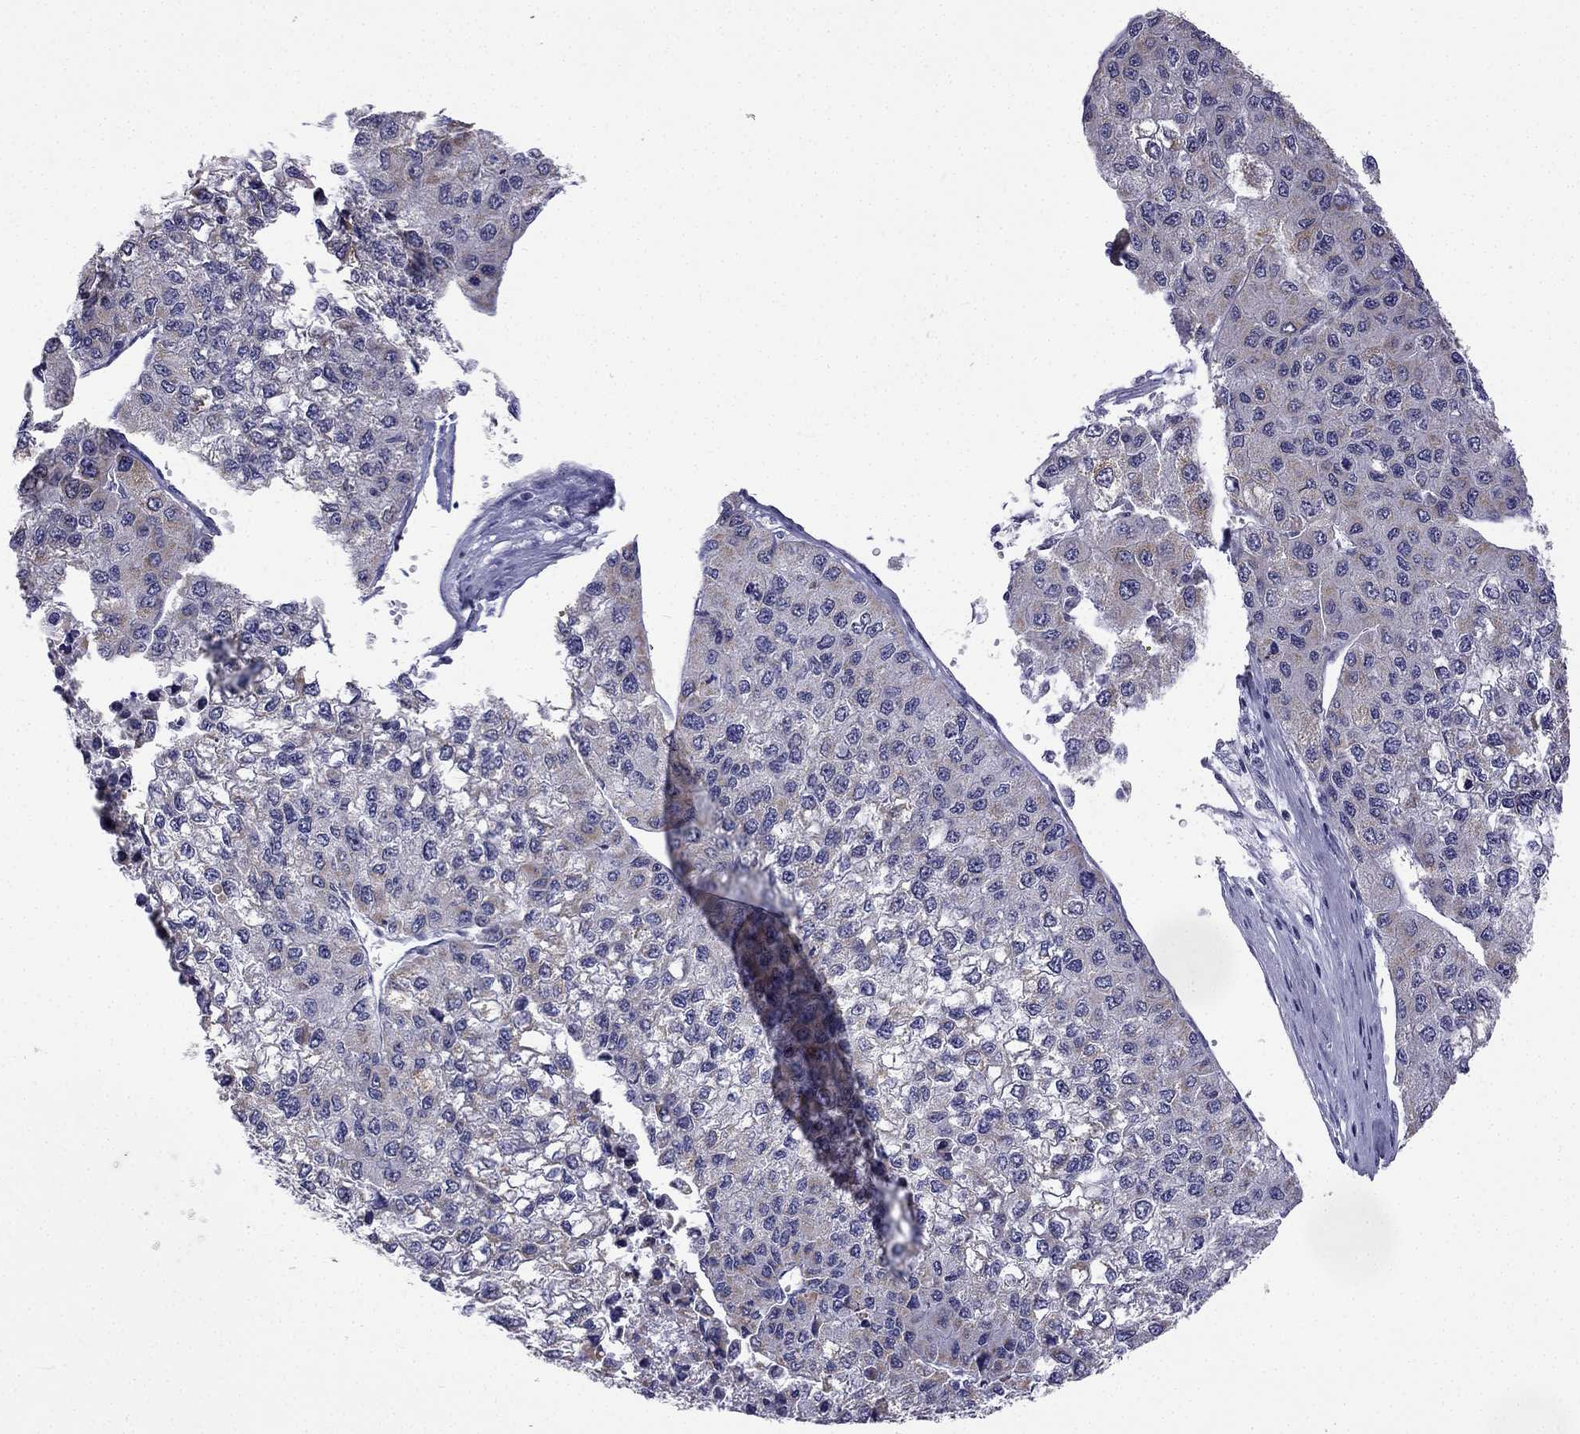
{"staining": {"intensity": "moderate", "quantity": "<25%", "location": "cytoplasmic/membranous"}, "tissue": "liver cancer", "cell_type": "Tumor cells", "image_type": "cancer", "snomed": [{"axis": "morphology", "description": "Carcinoma, Hepatocellular, NOS"}, {"axis": "topography", "description": "Liver"}], "caption": "High-magnification brightfield microscopy of liver cancer stained with DAB (brown) and counterstained with hematoxylin (blue). tumor cells exhibit moderate cytoplasmic/membranous expression is present in about<25% of cells.", "gene": "C5orf49", "patient": {"sex": "female", "age": 66}}